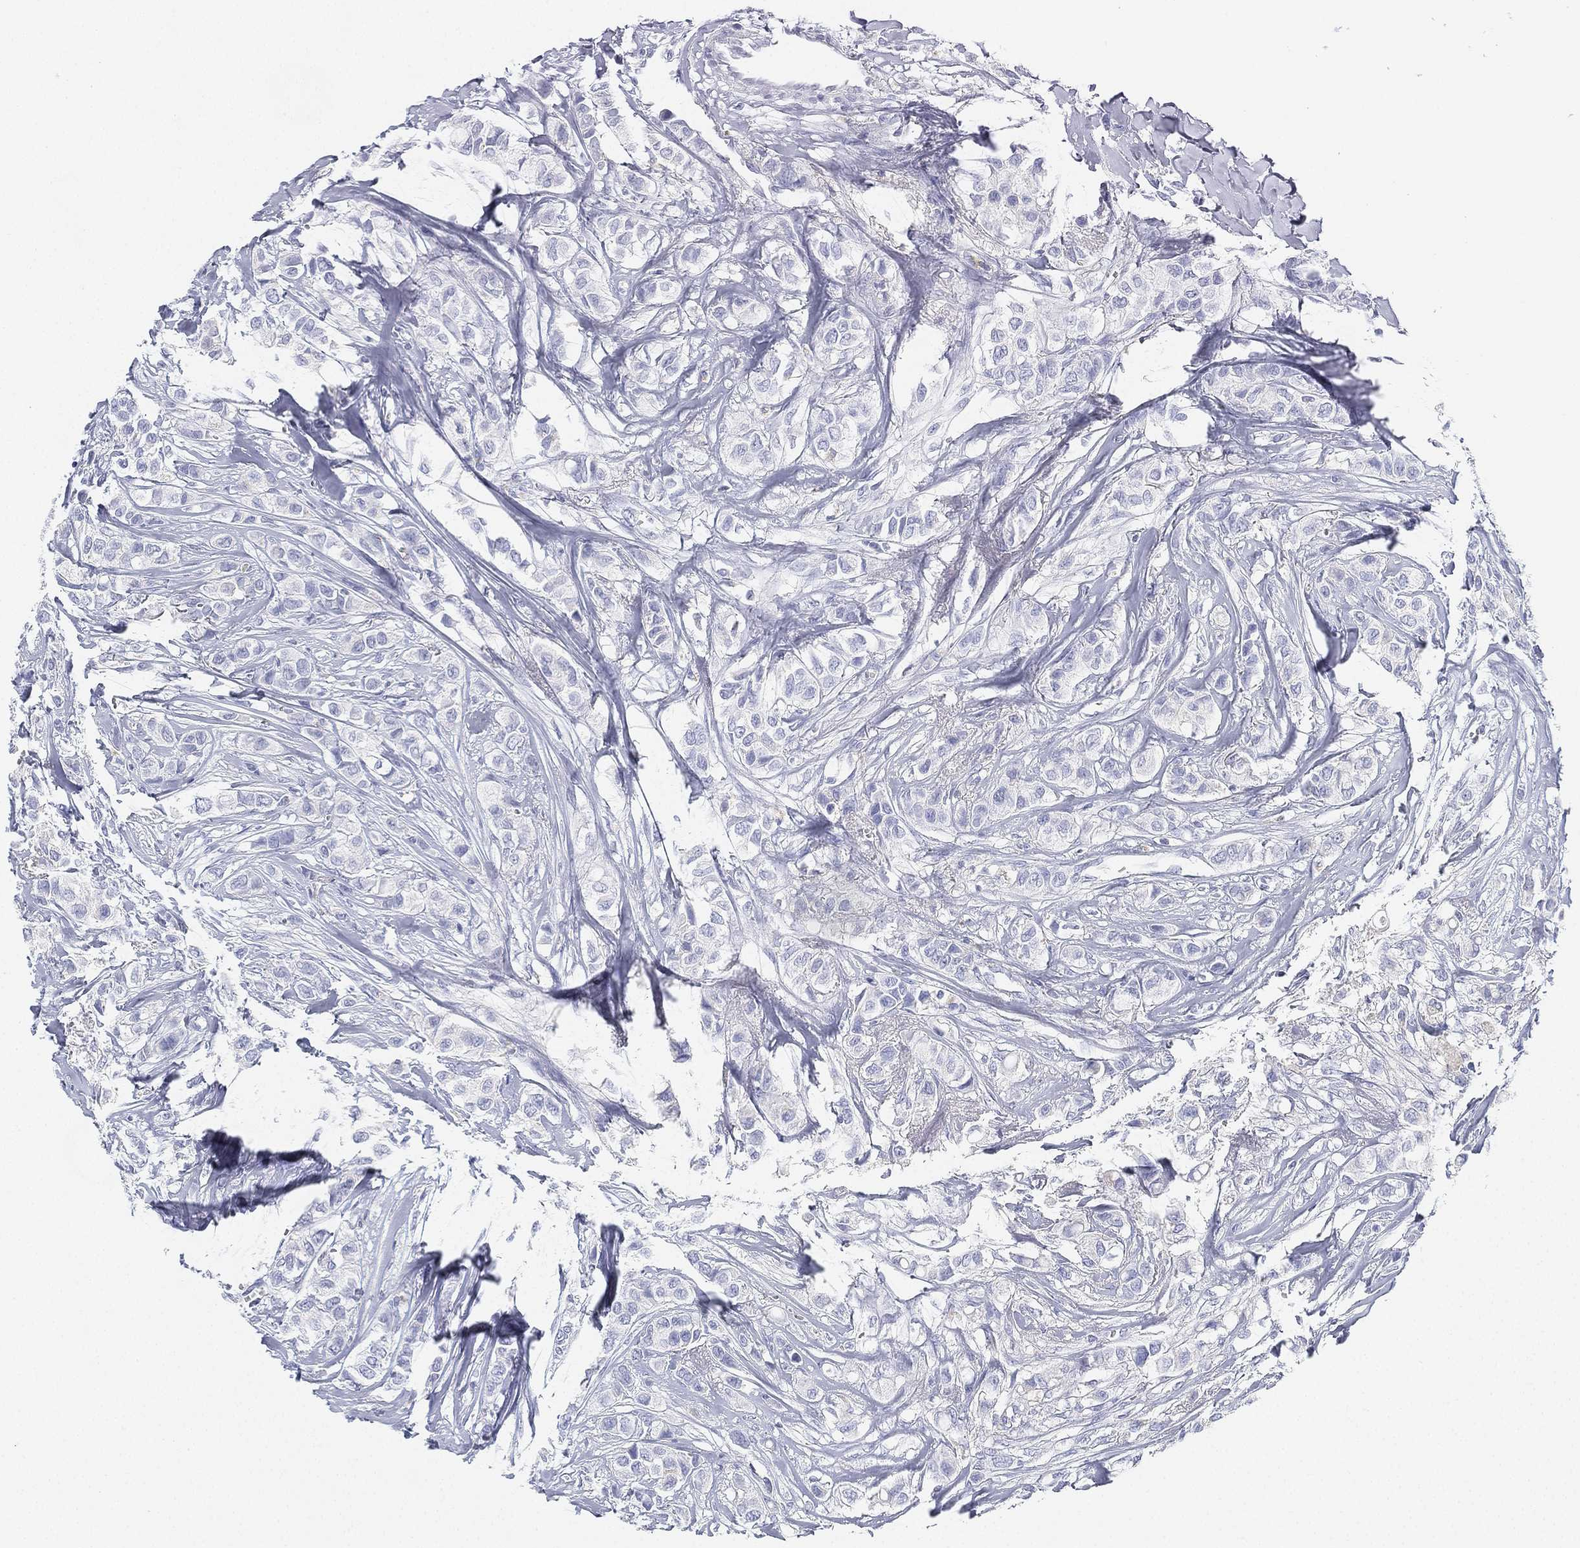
{"staining": {"intensity": "negative", "quantity": "none", "location": "none"}, "tissue": "breast cancer", "cell_type": "Tumor cells", "image_type": "cancer", "snomed": [{"axis": "morphology", "description": "Duct carcinoma"}, {"axis": "topography", "description": "Breast"}], "caption": "The photomicrograph reveals no significant expression in tumor cells of breast cancer (invasive ductal carcinoma). Brightfield microscopy of immunohistochemistry (IHC) stained with DAB (brown) and hematoxylin (blue), captured at high magnification.", "gene": "GPR61", "patient": {"sex": "female", "age": 85}}